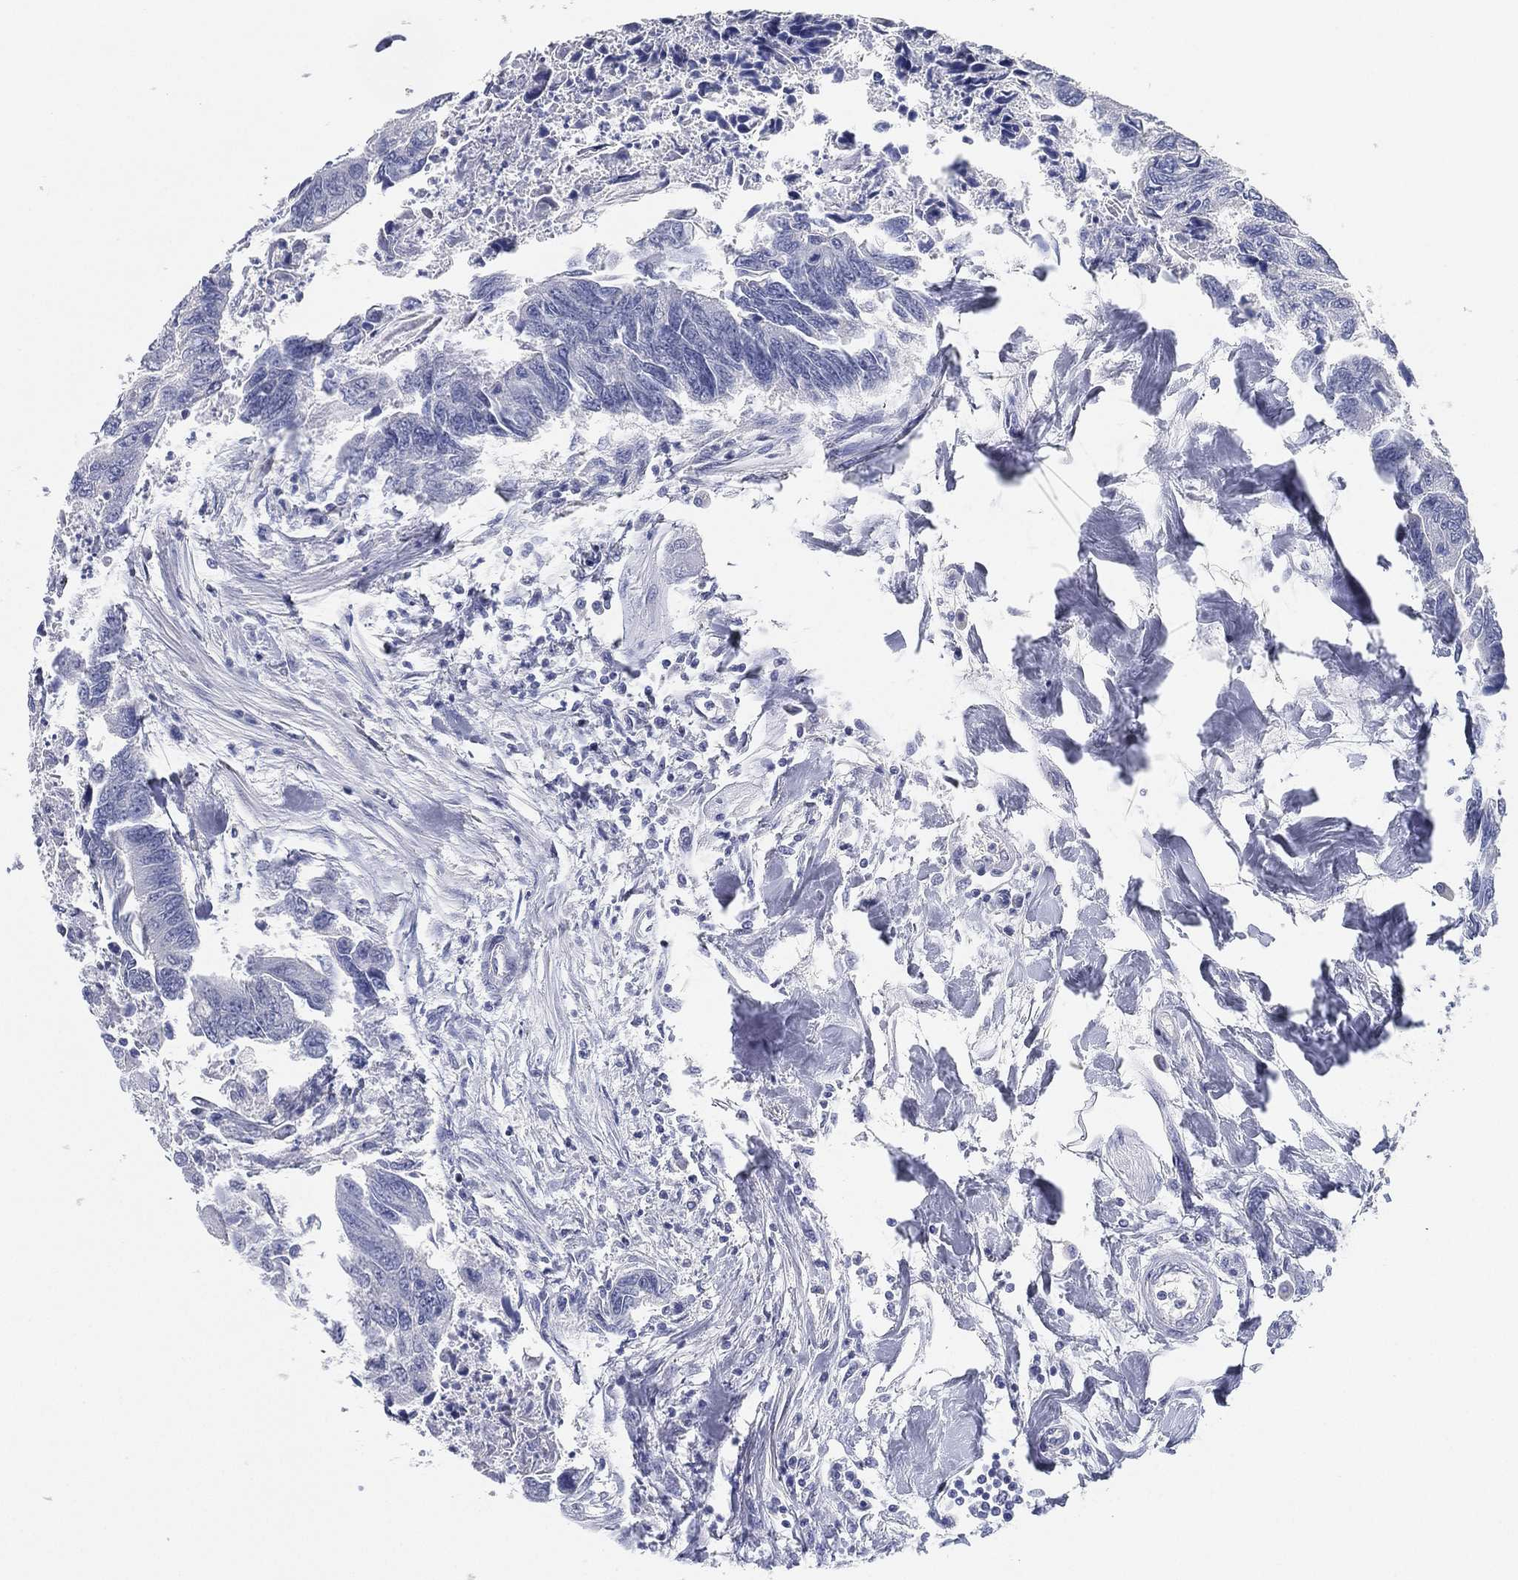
{"staining": {"intensity": "negative", "quantity": "none", "location": "none"}, "tissue": "colorectal cancer", "cell_type": "Tumor cells", "image_type": "cancer", "snomed": [{"axis": "morphology", "description": "Adenocarcinoma, NOS"}, {"axis": "topography", "description": "Colon"}], "caption": "This is a micrograph of IHC staining of colorectal adenocarcinoma, which shows no staining in tumor cells.", "gene": "FAM187B", "patient": {"sex": "female", "age": 65}}